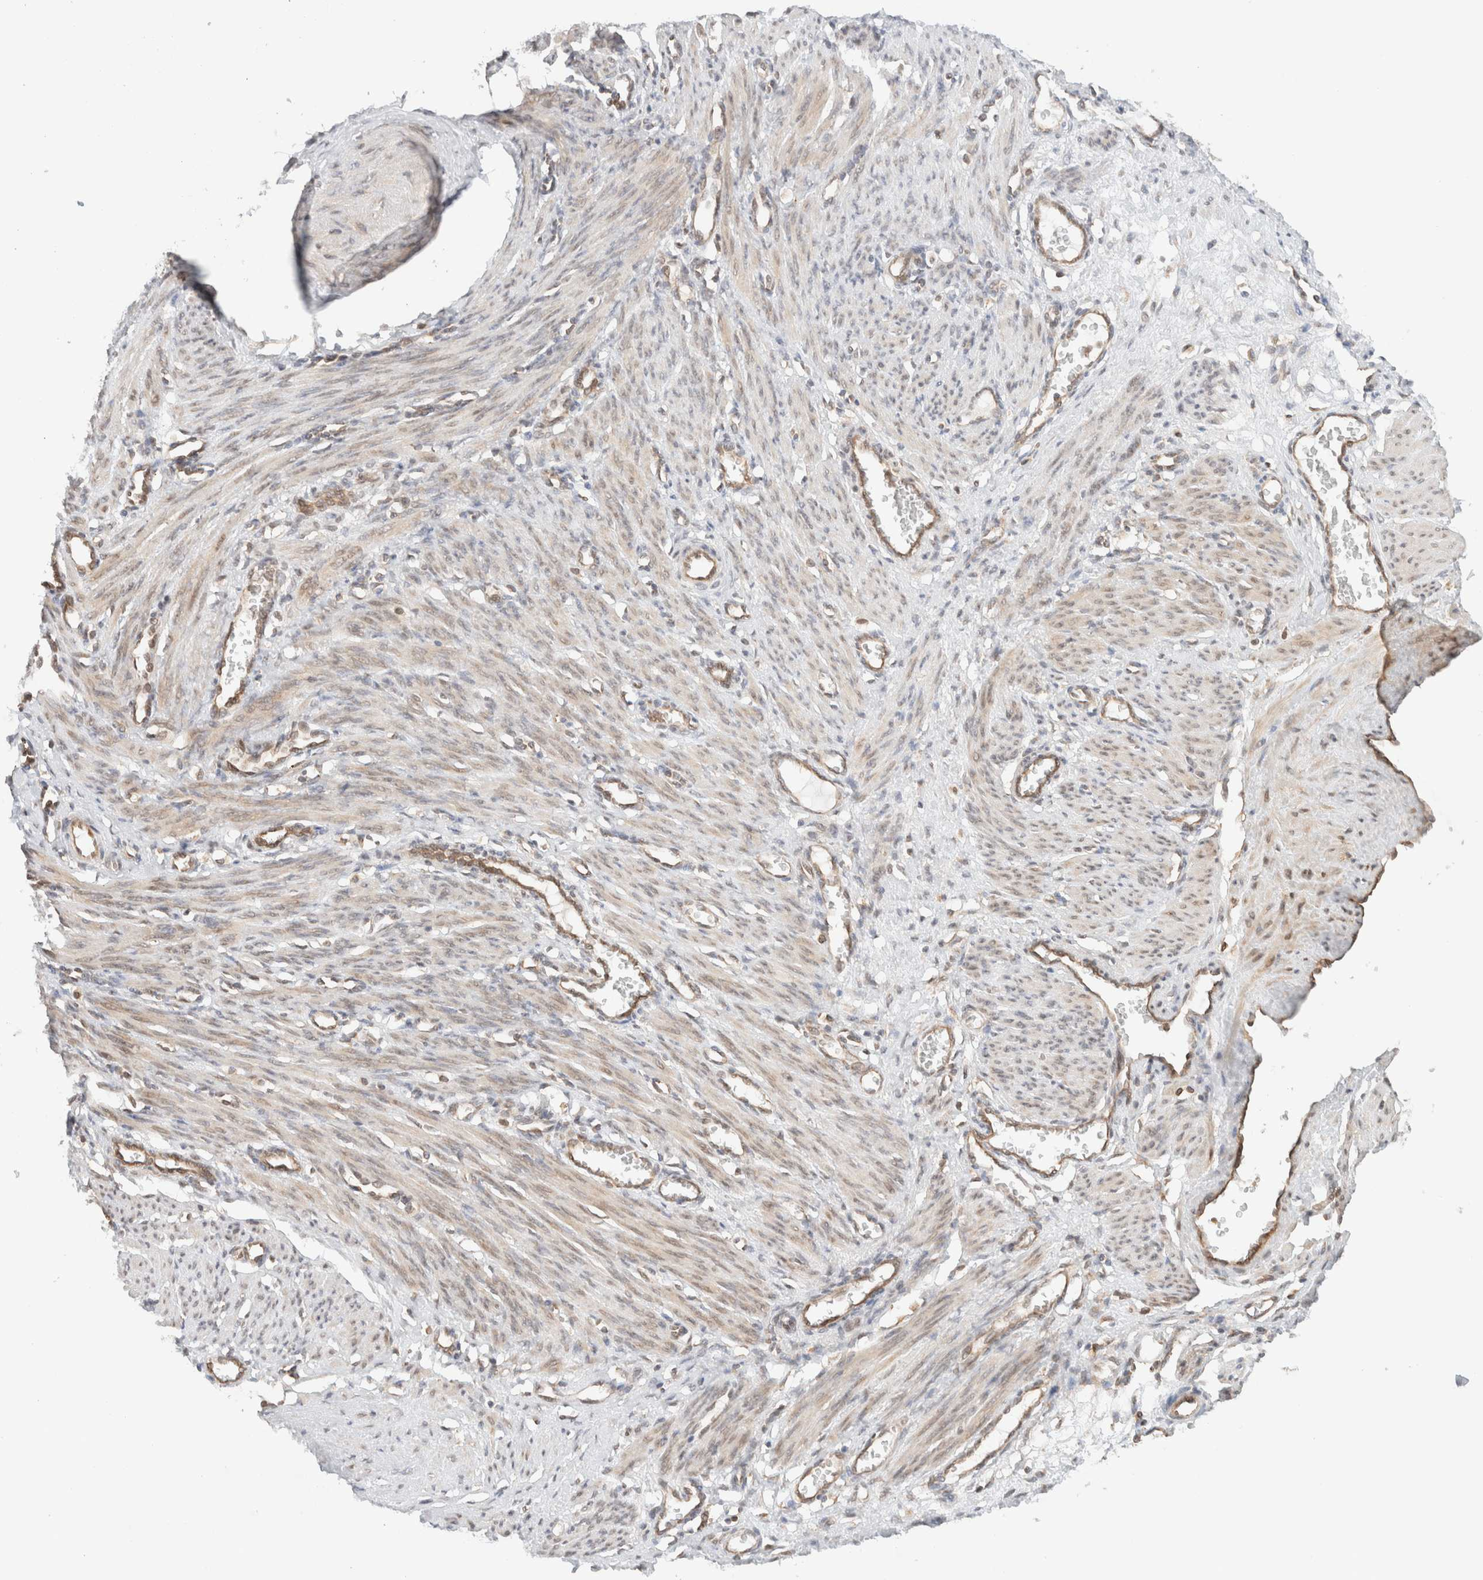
{"staining": {"intensity": "weak", "quantity": ">75%", "location": "cytoplasmic/membranous,nuclear"}, "tissue": "smooth muscle", "cell_type": "Smooth muscle cells", "image_type": "normal", "snomed": [{"axis": "morphology", "description": "Normal tissue, NOS"}, {"axis": "topography", "description": "Endometrium"}], "caption": "Normal smooth muscle demonstrates weak cytoplasmic/membranous,nuclear positivity in approximately >75% of smooth muscle cells.", "gene": "ARFGEF2", "patient": {"sex": "female", "age": 33}}